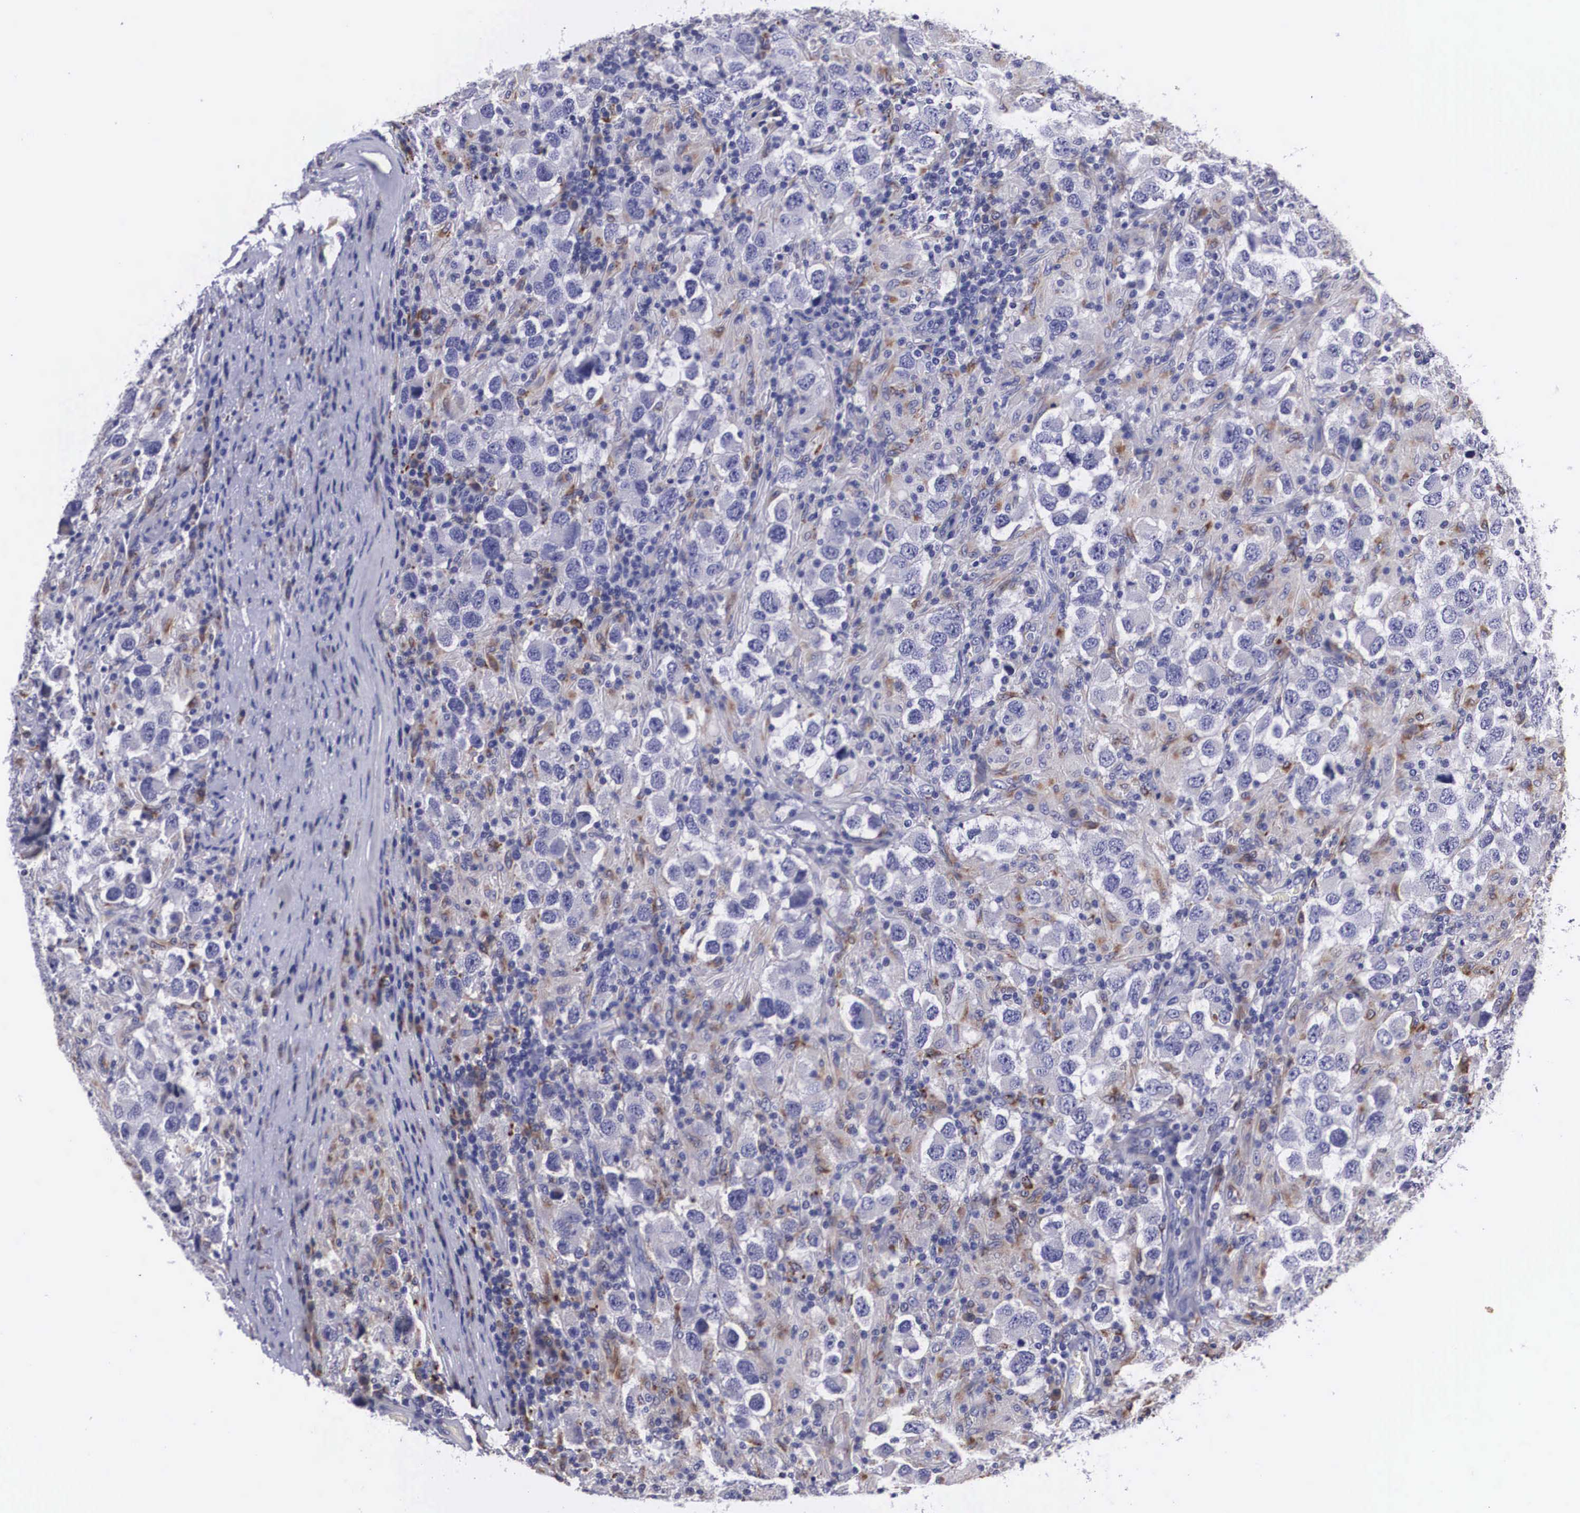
{"staining": {"intensity": "weak", "quantity": "<25%", "location": "cytoplasmic/membranous"}, "tissue": "testis cancer", "cell_type": "Tumor cells", "image_type": "cancer", "snomed": [{"axis": "morphology", "description": "Carcinoma, Embryonal, NOS"}, {"axis": "topography", "description": "Testis"}], "caption": "Testis cancer (embryonal carcinoma) stained for a protein using immunohistochemistry (IHC) demonstrates no staining tumor cells.", "gene": "CRELD2", "patient": {"sex": "male", "age": 21}}